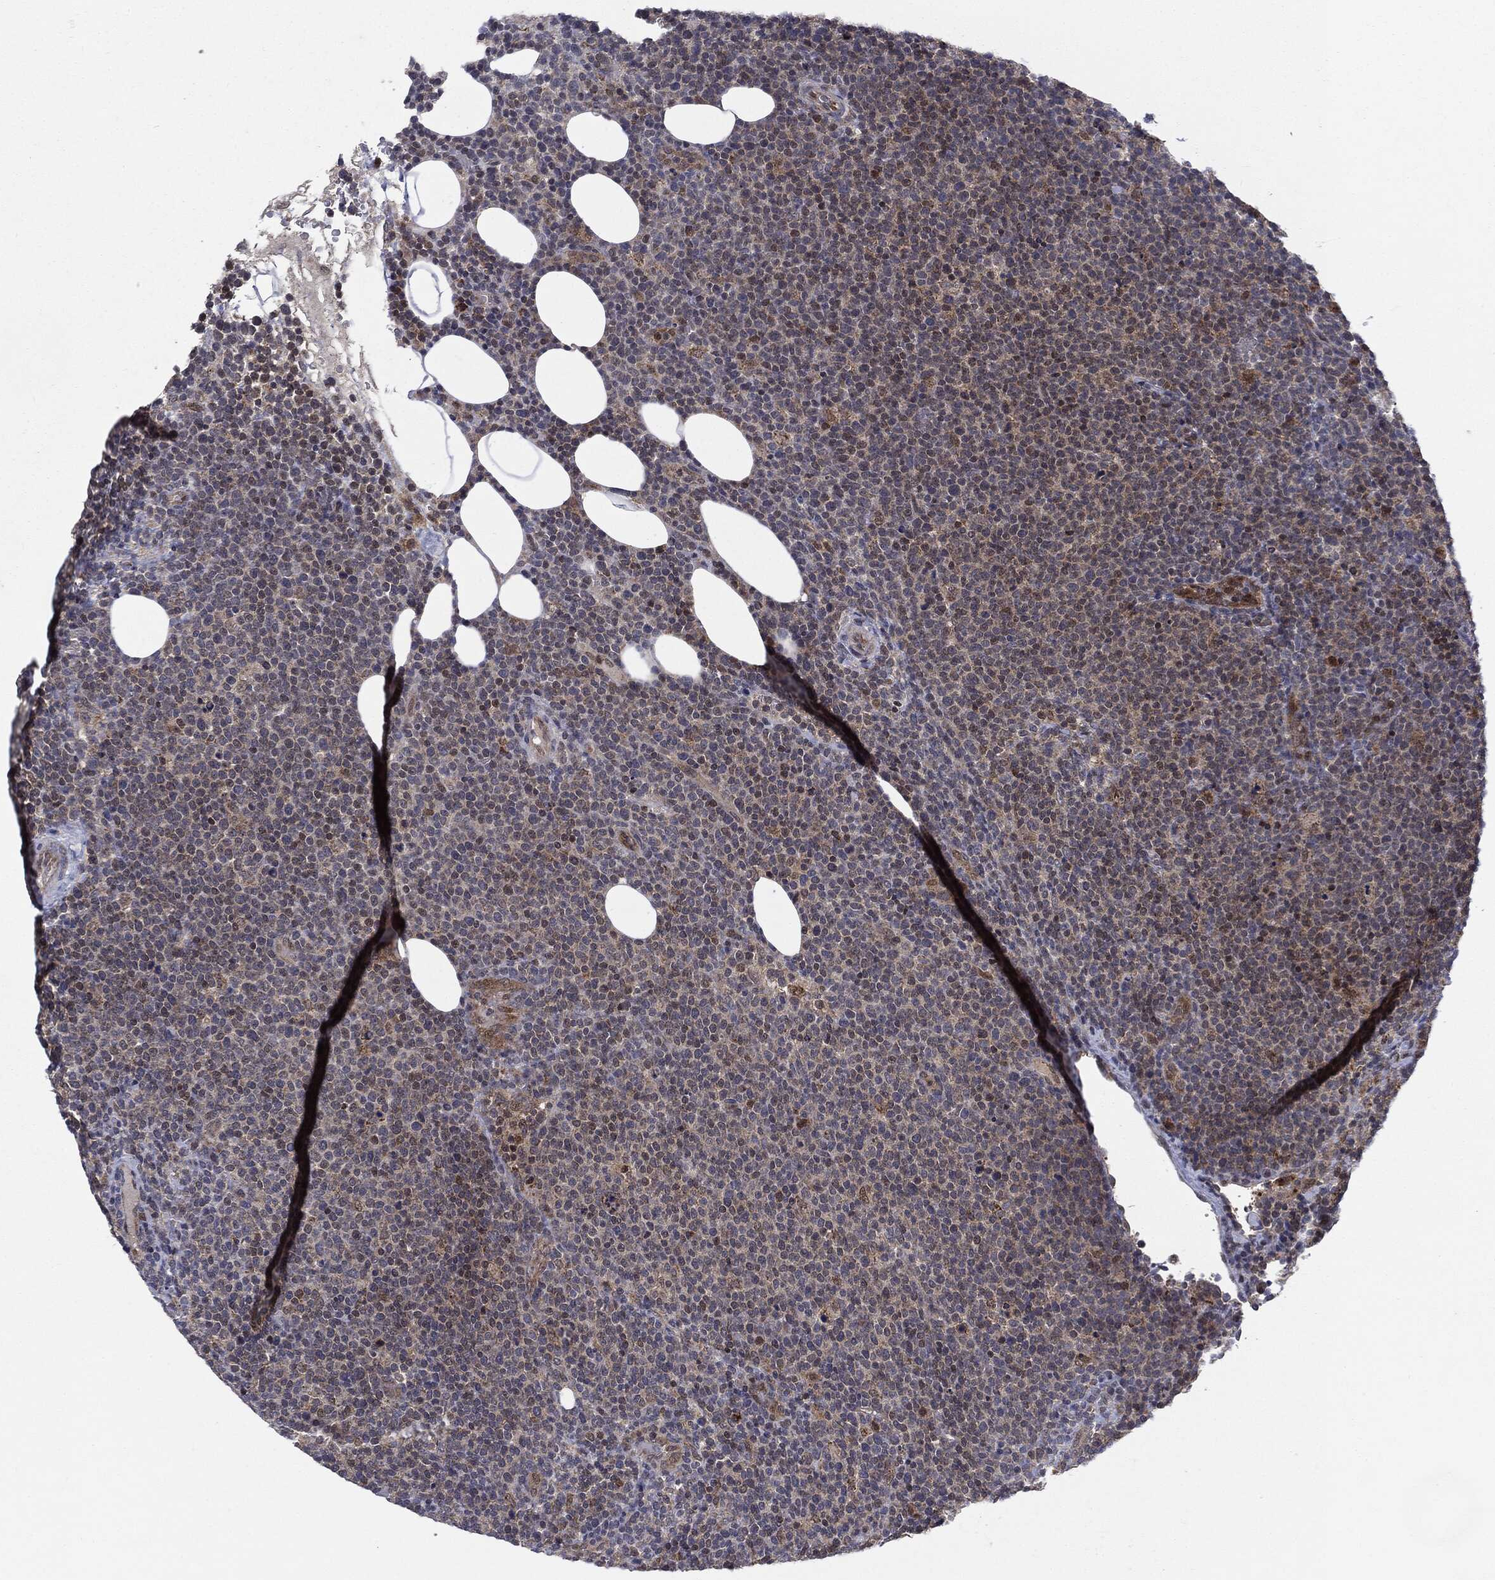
{"staining": {"intensity": "moderate", "quantity": "<25%", "location": "cytoplasmic/membranous,nuclear"}, "tissue": "lymphoma", "cell_type": "Tumor cells", "image_type": "cancer", "snomed": [{"axis": "morphology", "description": "Malignant lymphoma, non-Hodgkin's type, High grade"}, {"axis": "topography", "description": "Lymph node"}], "caption": "Protein staining by immunohistochemistry displays moderate cytoplasmic/membranous and nuclear expression in about <25% of tumor cells in lymphoma.", "gene": "PTPA", "patient": {"sex": "male", "age": 61}}